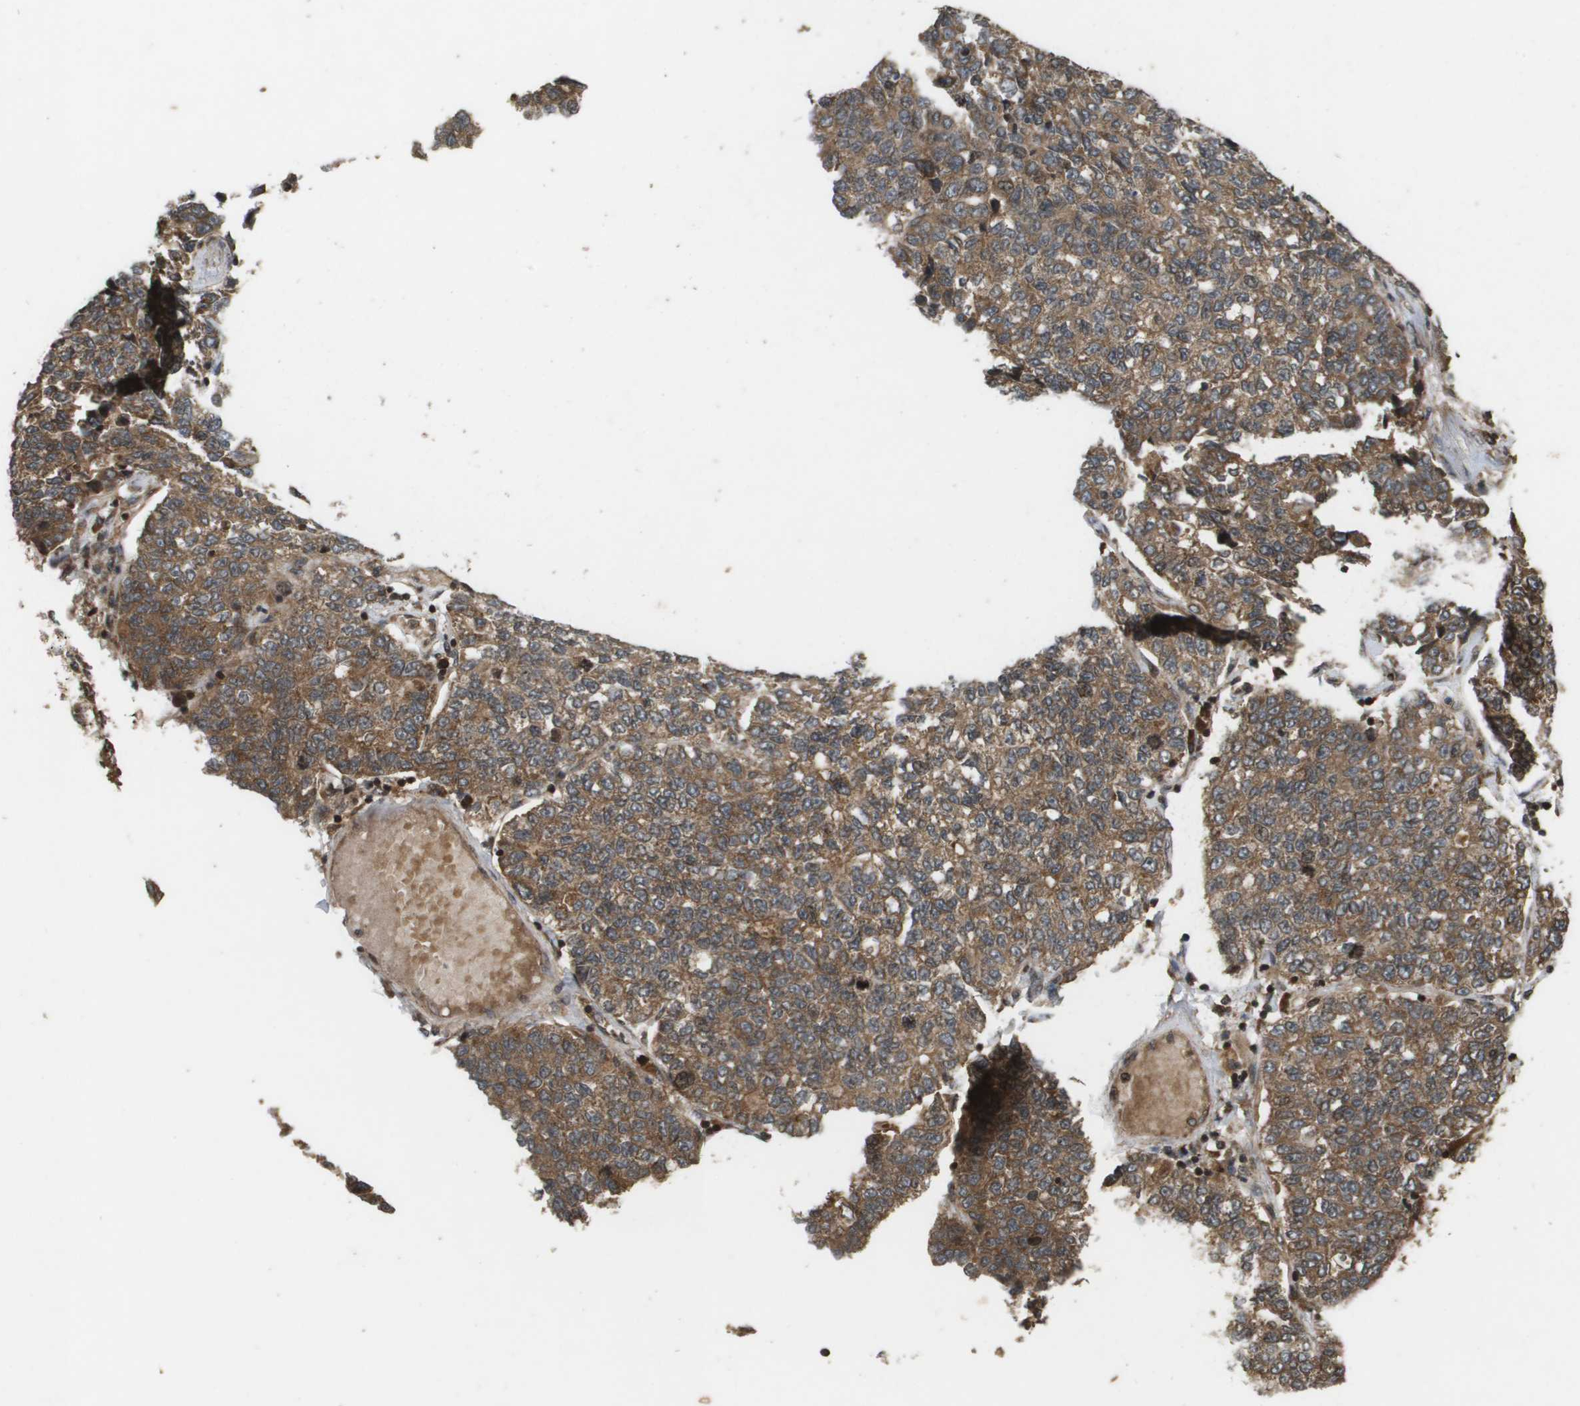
{"staining": {"intensity": "moderate", "quantity": ">75%", "location": "cytoplasmic/membranous"}, "tissue": "lung cancer", "cell_type": "Tumor cells", "image_type": "cancer", "snomed": [{"axis": "morphology", "description": "Adenocarcinoma, NOS"}, {"axis": "topography", "description": "Lung"}], "caption": "DAB (3,3'-diaminobenzidine) immunohistochemical staining of human lung adenocarcinoma reveals moderate cytoplasmic/membranous protein staining in about >75% of tumor cells.", "gene": "KIF11", "patient": {"sex": "male", "age": 49}}